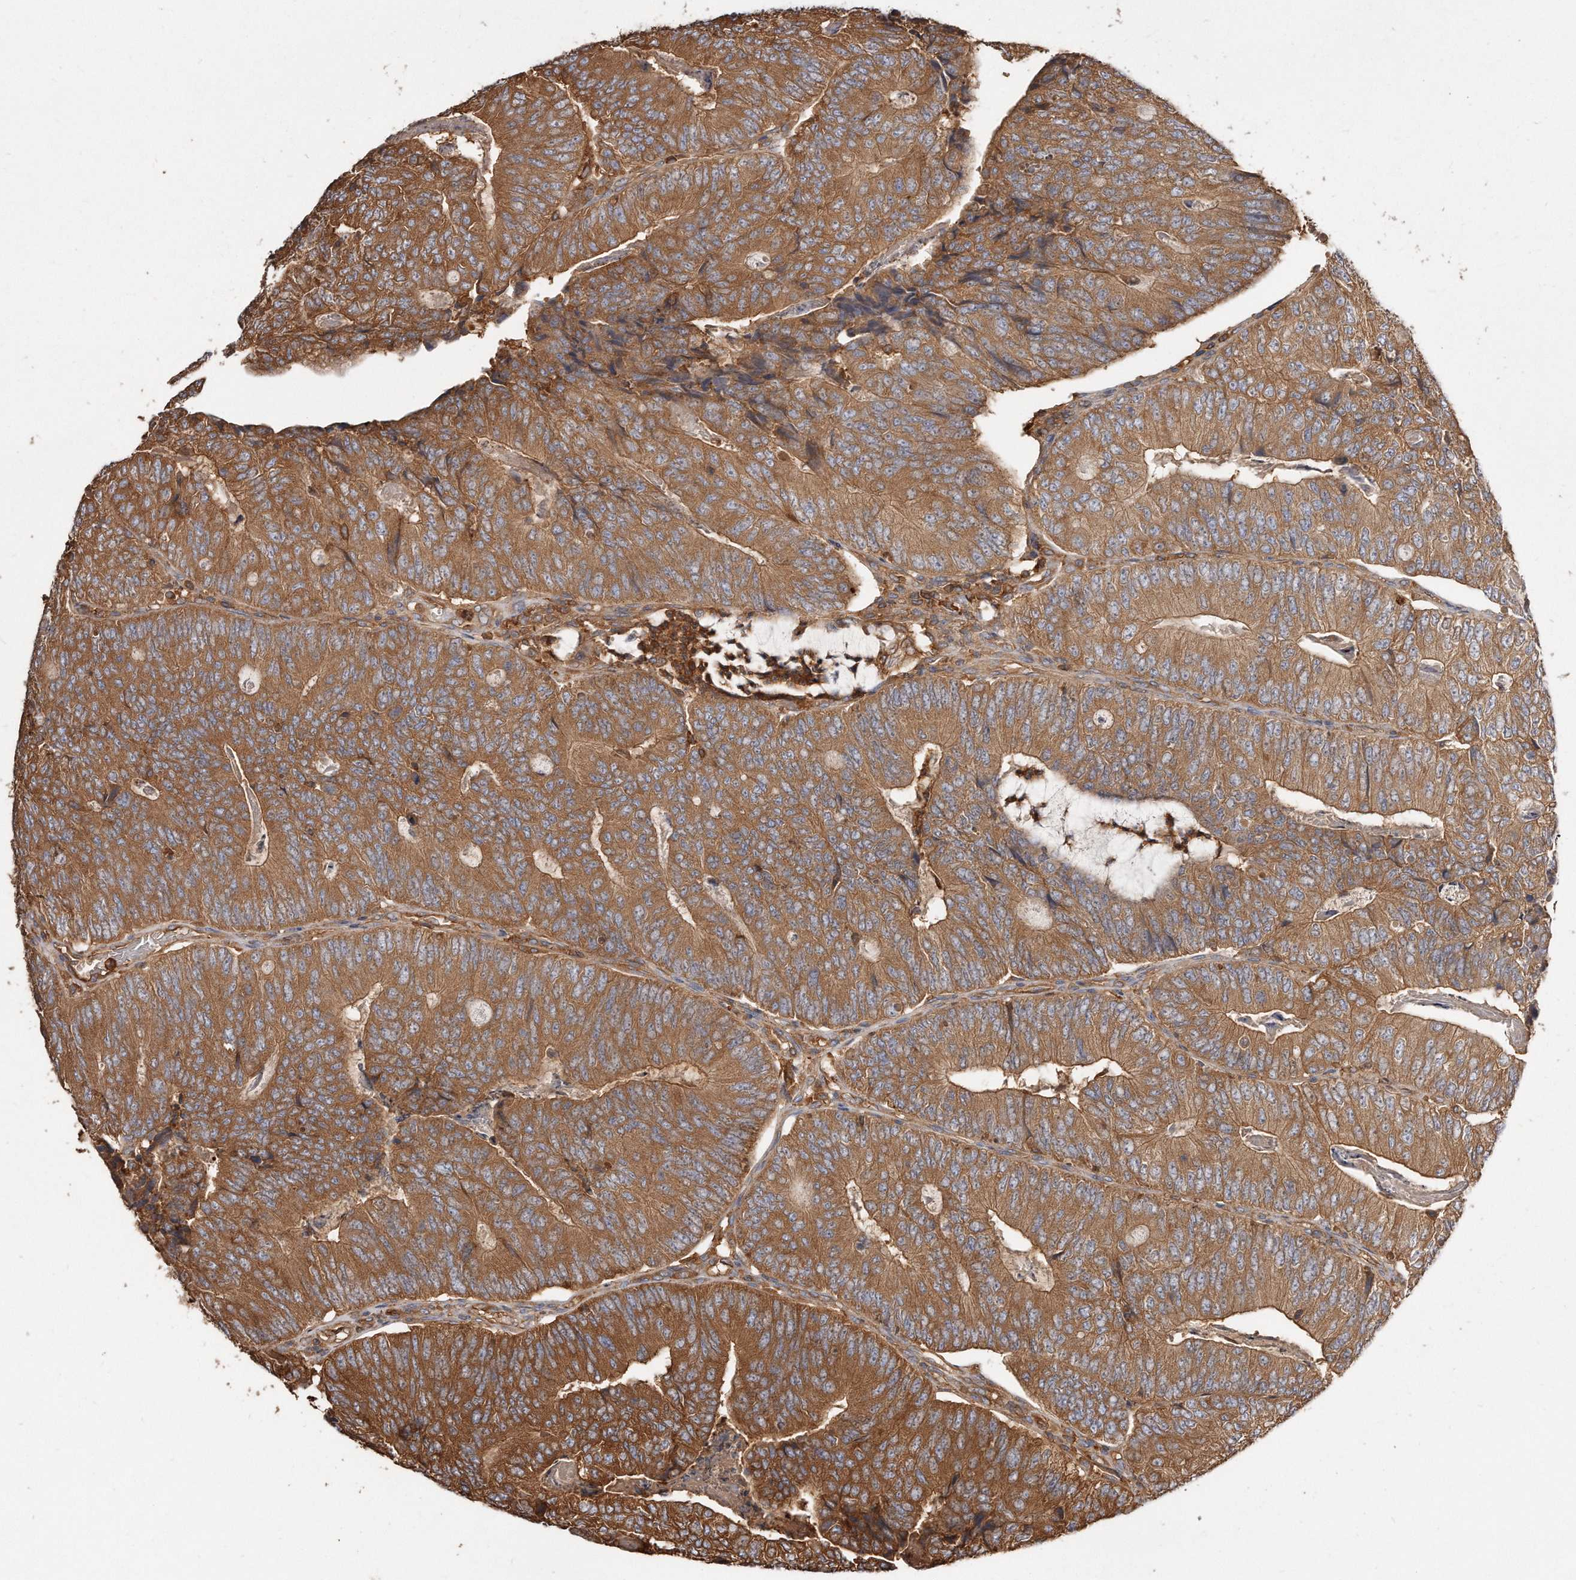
{"staining": {"intensity": "moderate", "quantity": ">75%", "location": "cytoplasmic/membranous"}, "tissue": "colorectal cancer", "cell_type": "Tumor cells", "image_type": "cancer", "snomed": [{"axis": "morphology", "description": "Adenocarcinoma, NOS"}, {"axis": "topography", "description": "Colon"}], "caption": "Colorectal cancer stained with IHC exhibits moderate cytoplasmic/membranous expression in approximately >75% of tumor cells.", "gene": "CAP1", "patient": {"sex": "female", "age": 67}}